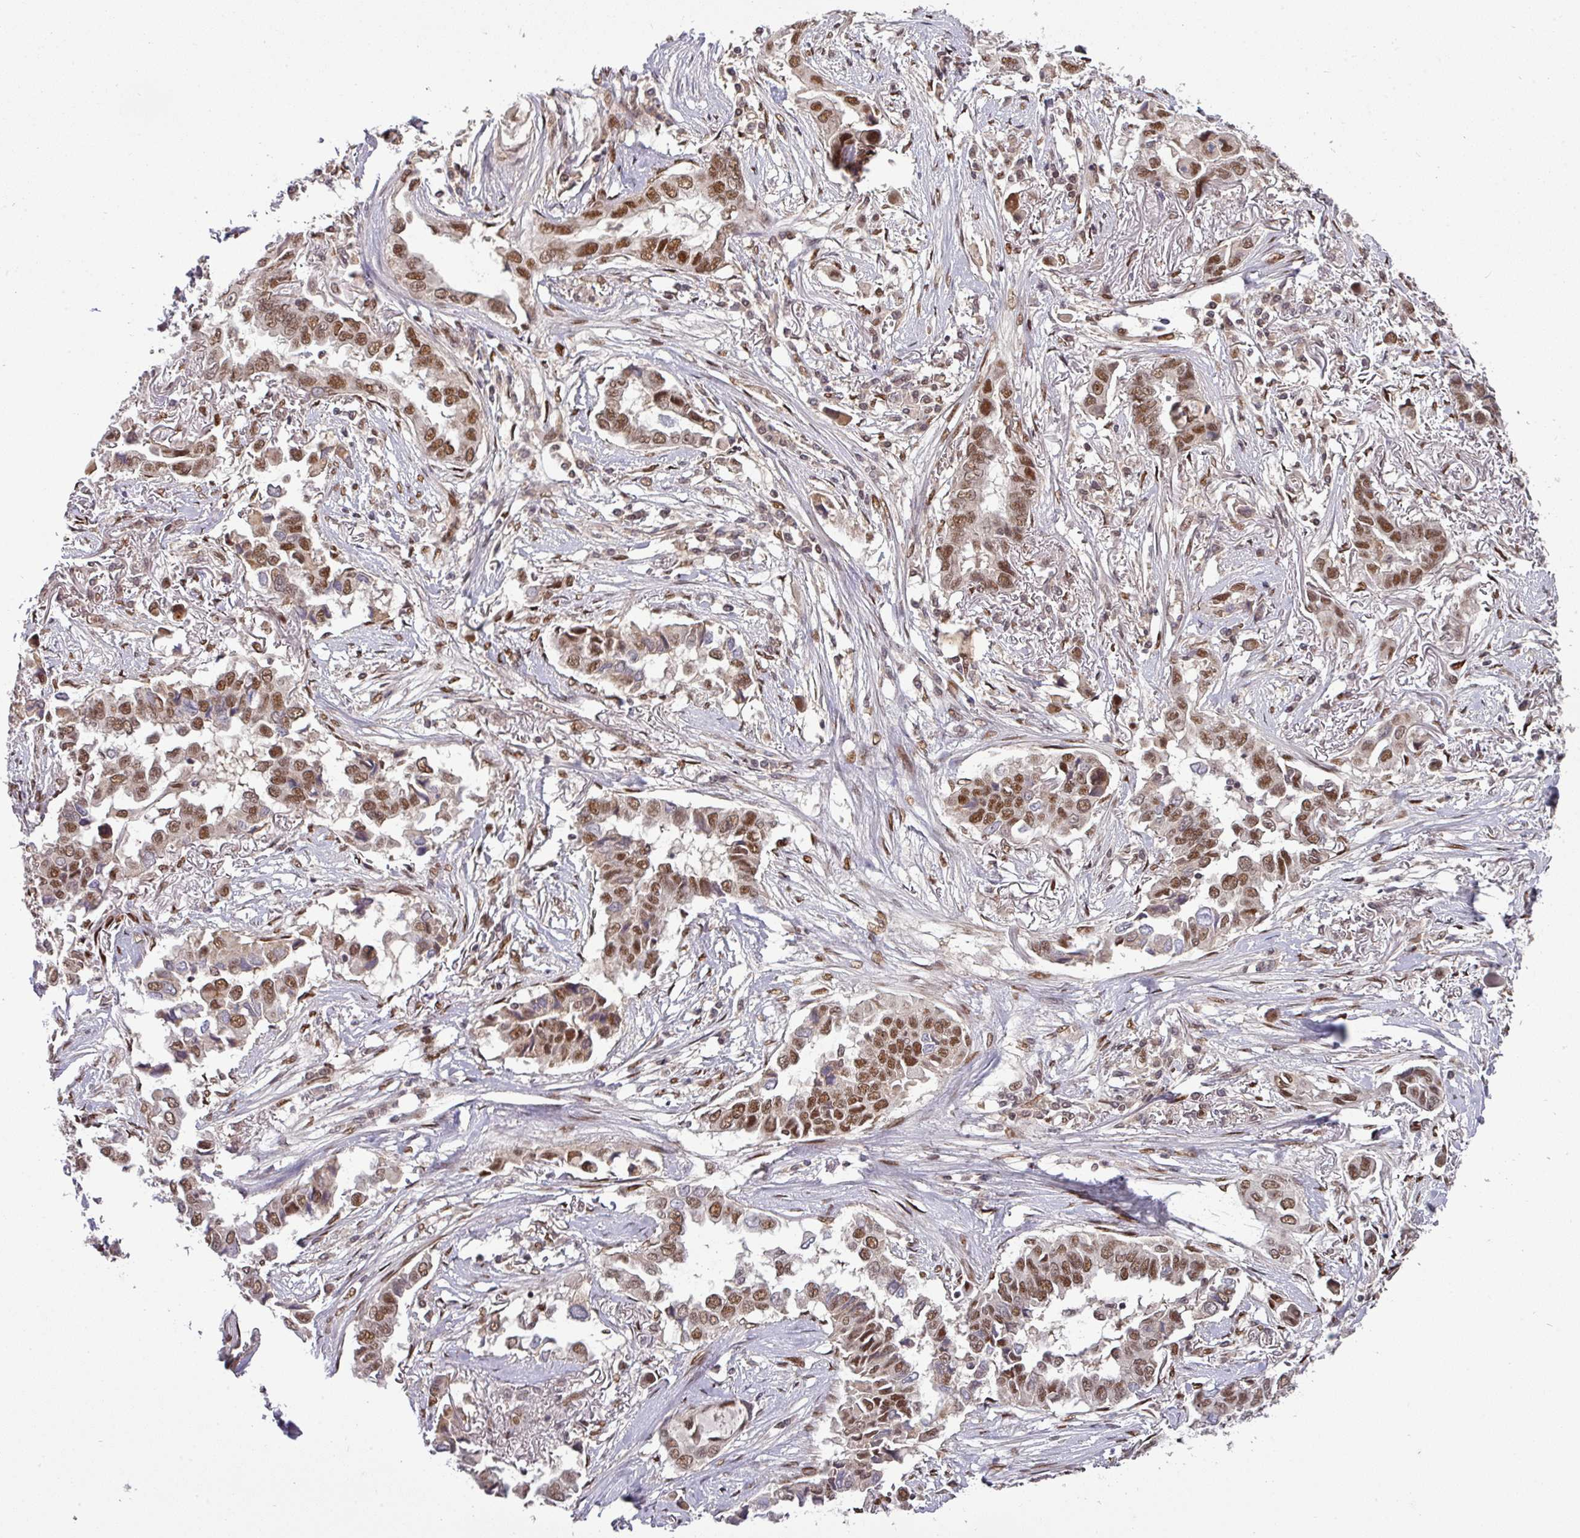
{"staining": {"intensity": "moderate", "quantity": ">75%", "location": "nuclear"}, "tissue": "lung cancer", "cell_type": "Tumor cells", "image_type": "cancer", "snomed": [{"axis": "morphology", "description": "Adenocarcinoma, NOS"}, {"axis": "topography", "description": "Lung"}], "caption": "IHC of human lung cancer (adenocarcinoma) shows medium levels of moderate nuclear staining in about >75% of tumor cells.", "gene": "CIC", "patient": {"sex": "female", "age": 76}}